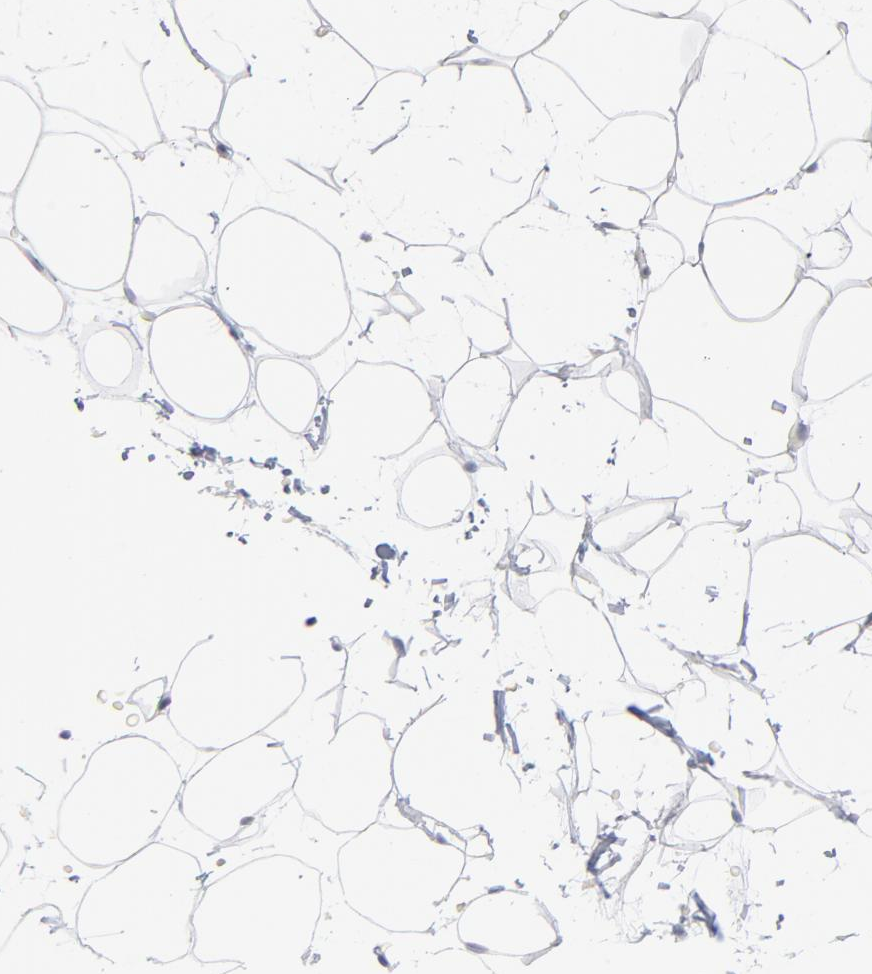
{"staining": {"intensity": "negative", "quantity": "none", "location": "none"}, "tissue": "adipose tissue", "cell_type": "Adipocytes", "image_type": "normal", "snomed": [{"axis": "morphology", "description": "Normal tissue, NOS"}, {"axis": "morphology", "description": "Fibrosis, NOS"}, {"axis": "topography", "description": "Breast"}], "caption": "IHC of benign adipose tissue reveals no staining in adipocytes. The staining was performed using DAB (3,3'-diaminobenzidine) to visualize the protein expression in brown, while the nuclei were stained in blue with hematoxylin (Magnification: 20x).", "gene": "PPFIBP2", "patient": {"sex": "female", "age": 24}}